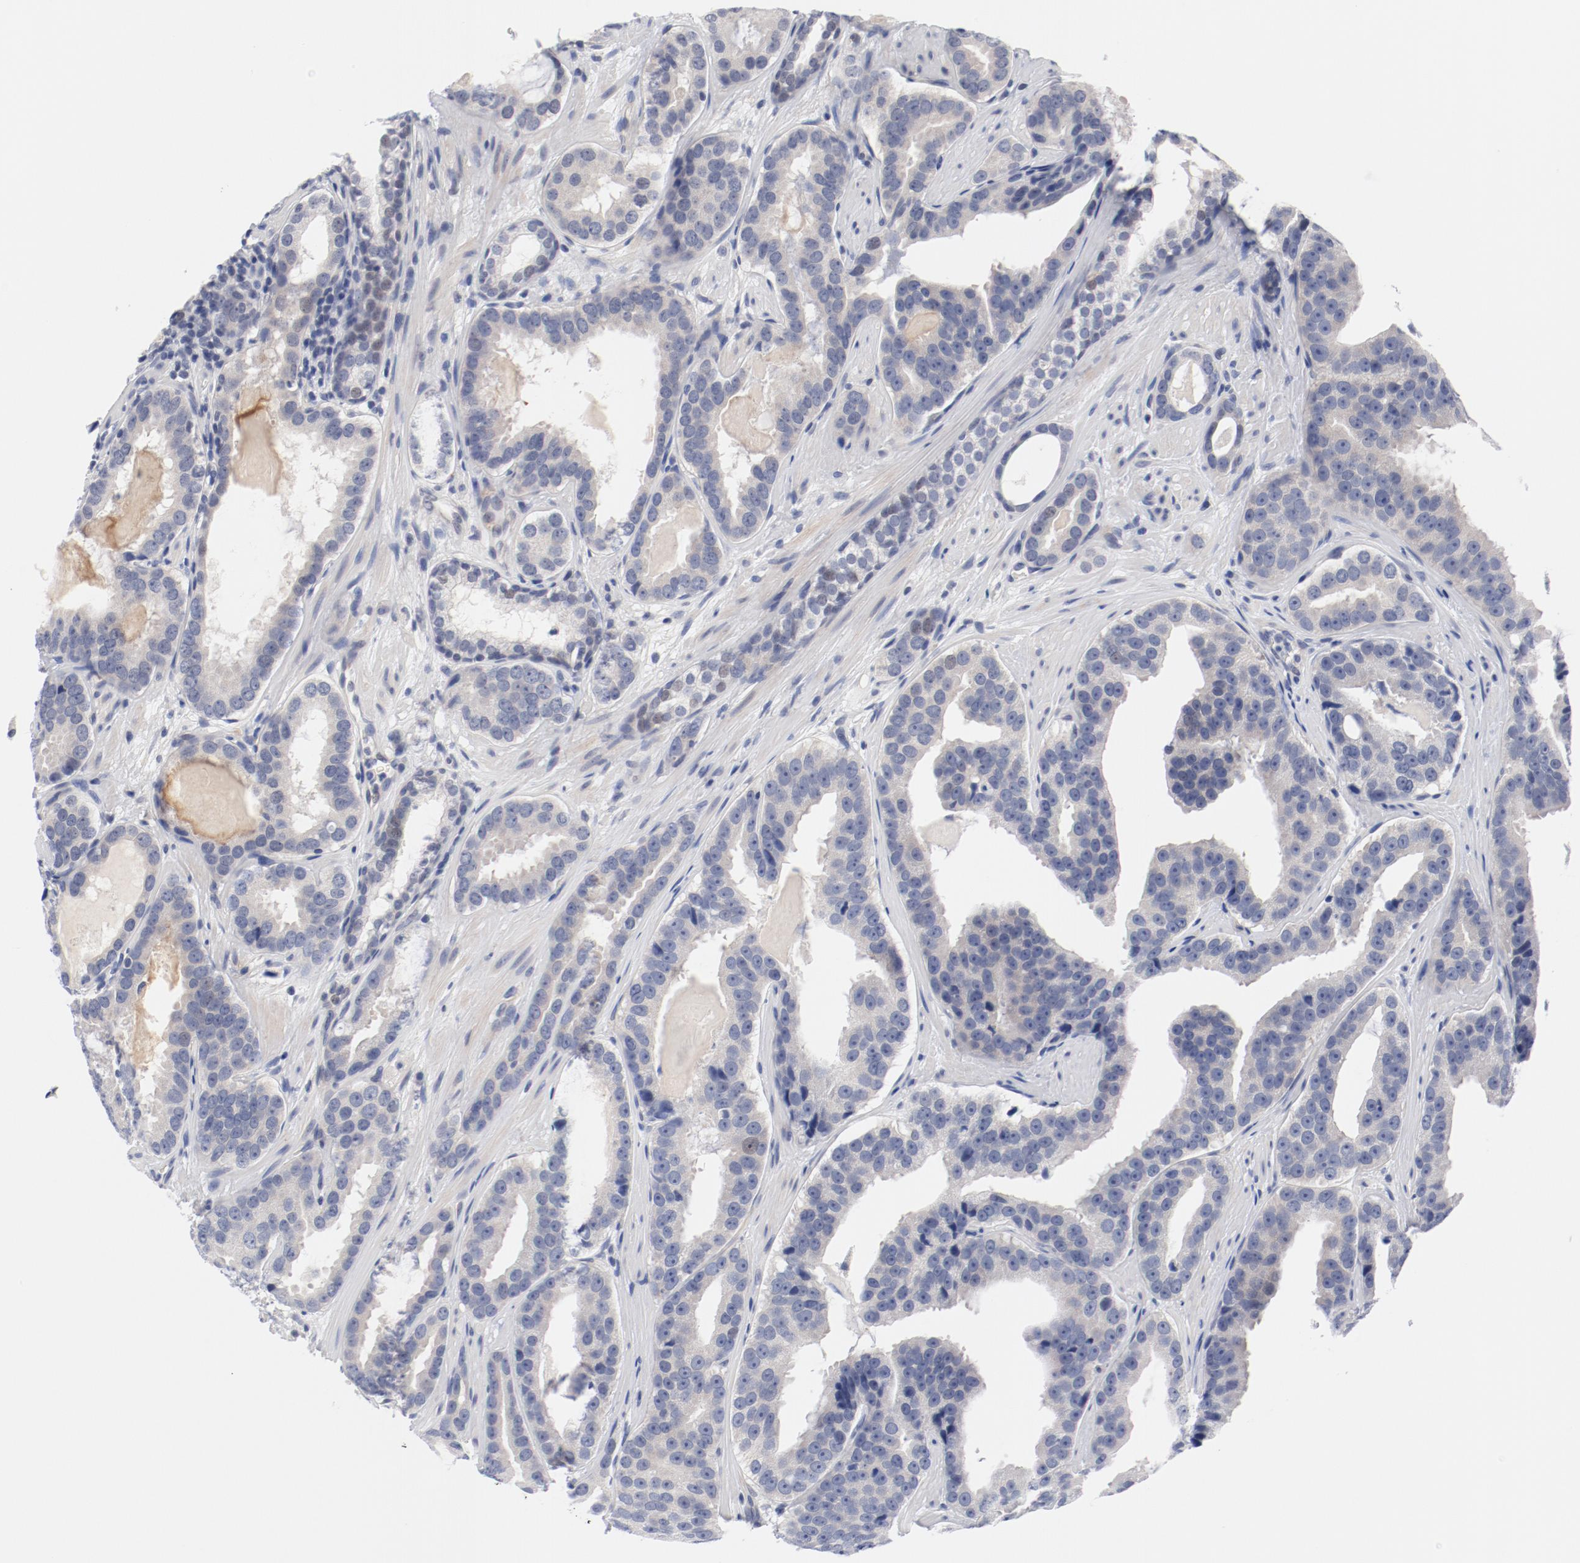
{"staining": {"intensity": "negative", "quantity": "none", "location": "none"}, "tissue": "prostate cancer", "cell_type": "Tumor cells", "image_type": "cancer", "snomed": [{"axis": "morphology", "description": "Adenocarcinoma, Low grade"}, {"axis": "topography", "description": "Prostate"}], "caption": "This is an immunohistochemistry micrograph of prostate cancer (adenocarcinoma (low-grade)). There is no expression in tumor cells.", "gene": "KCNK13", "patient": {"sex": "male", "age": 59}}